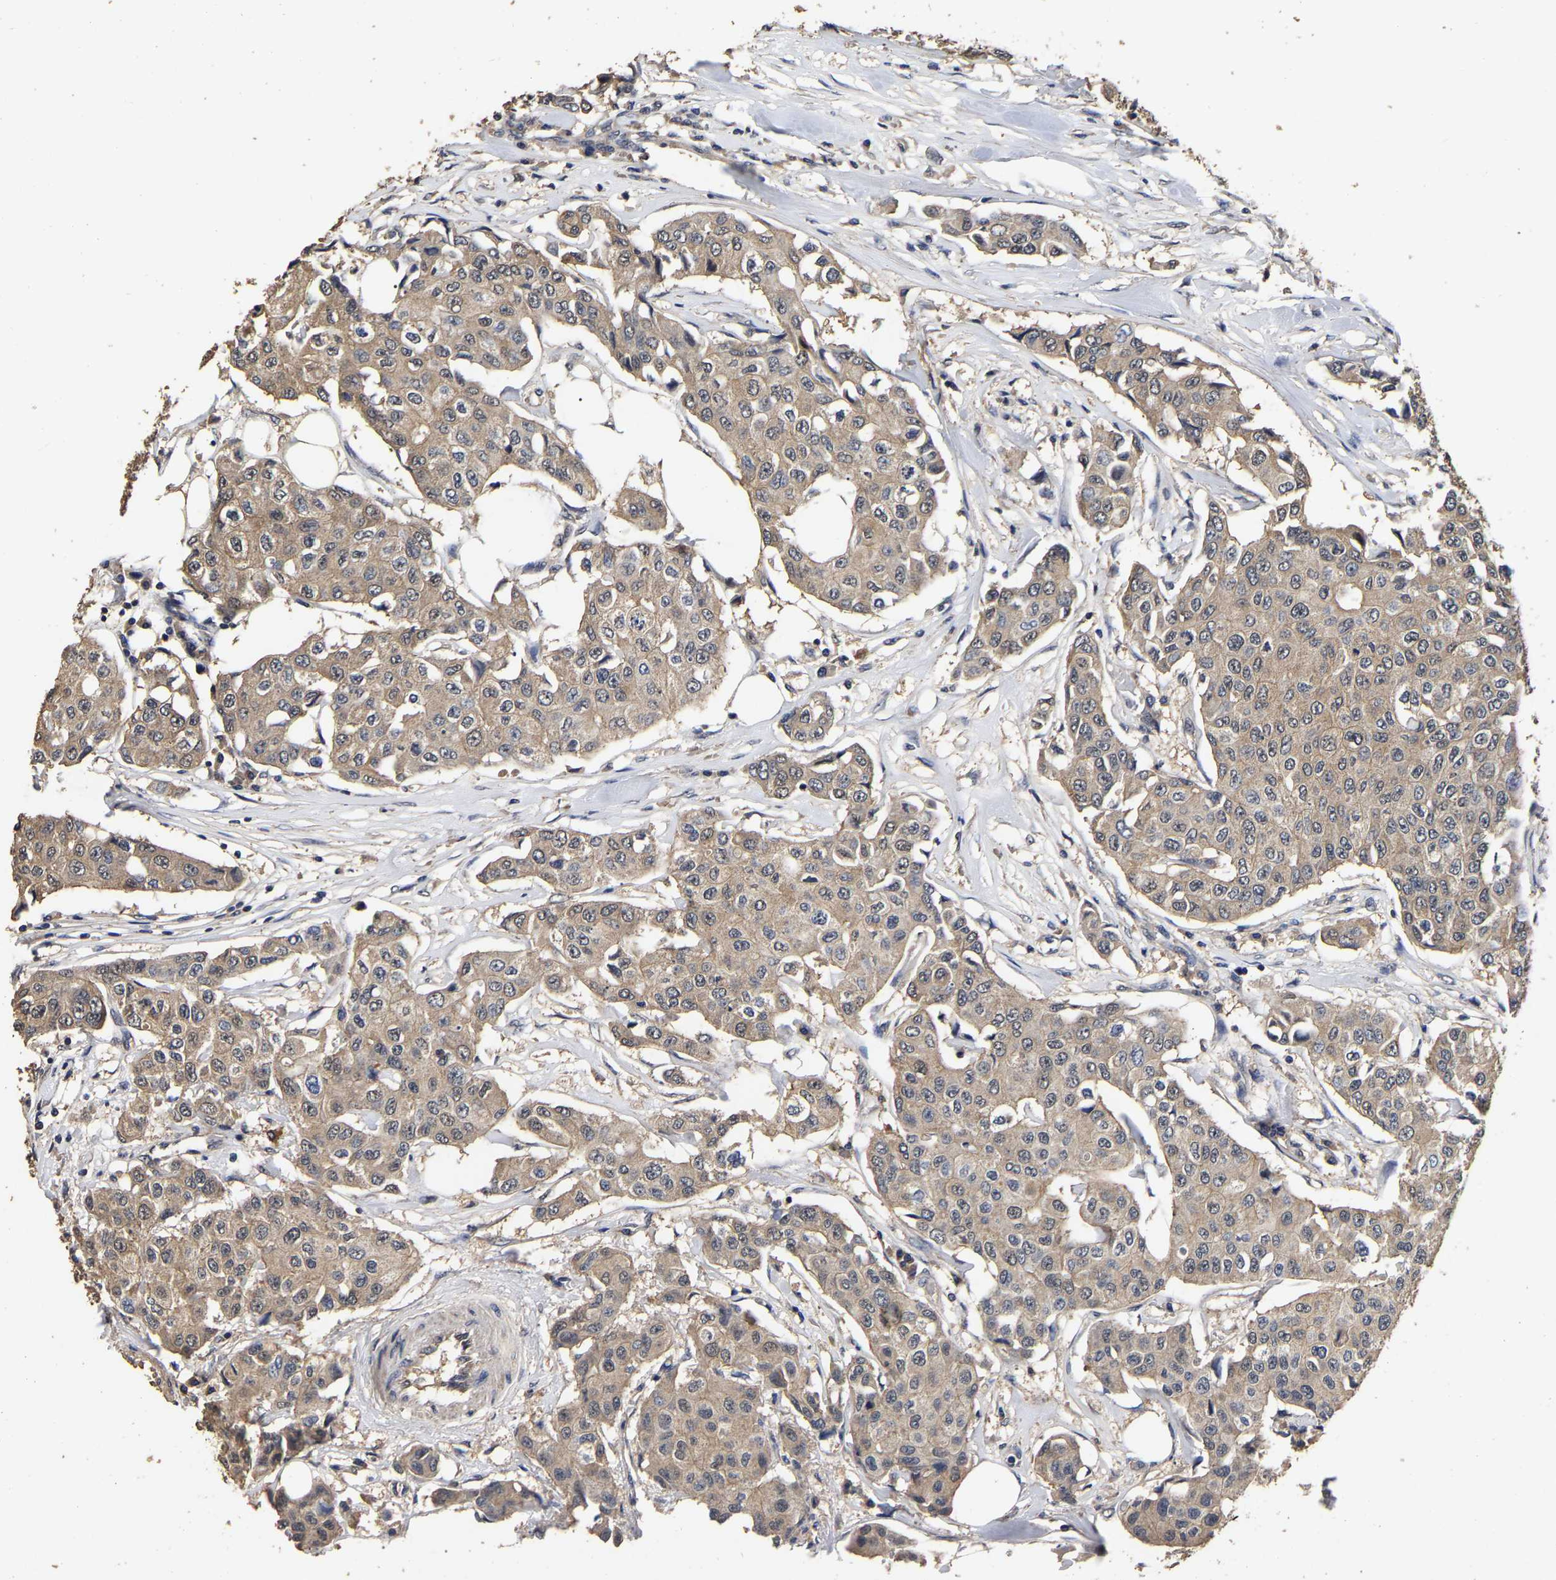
{"staining": {"intensity": "weak", "quantity": ">75%", "location": "cytoplasmic/membranous"}, "tissue": "breast cancer", "cell_type": "Tumor cells", "image_type": "cancer", "snomed": [{"axis": "morphology", "description": "Duct carcinoma"}, {"axis": "topography", "description": "Breast"}], "caption": "Weak cytoplasmic/membranous expression is identified in approximately >75% of tumor cells in breast cancer (infiltrating ductal carcinoma).", "gene": "STK32C", "patient": {"sex": "female", "age": 80}}